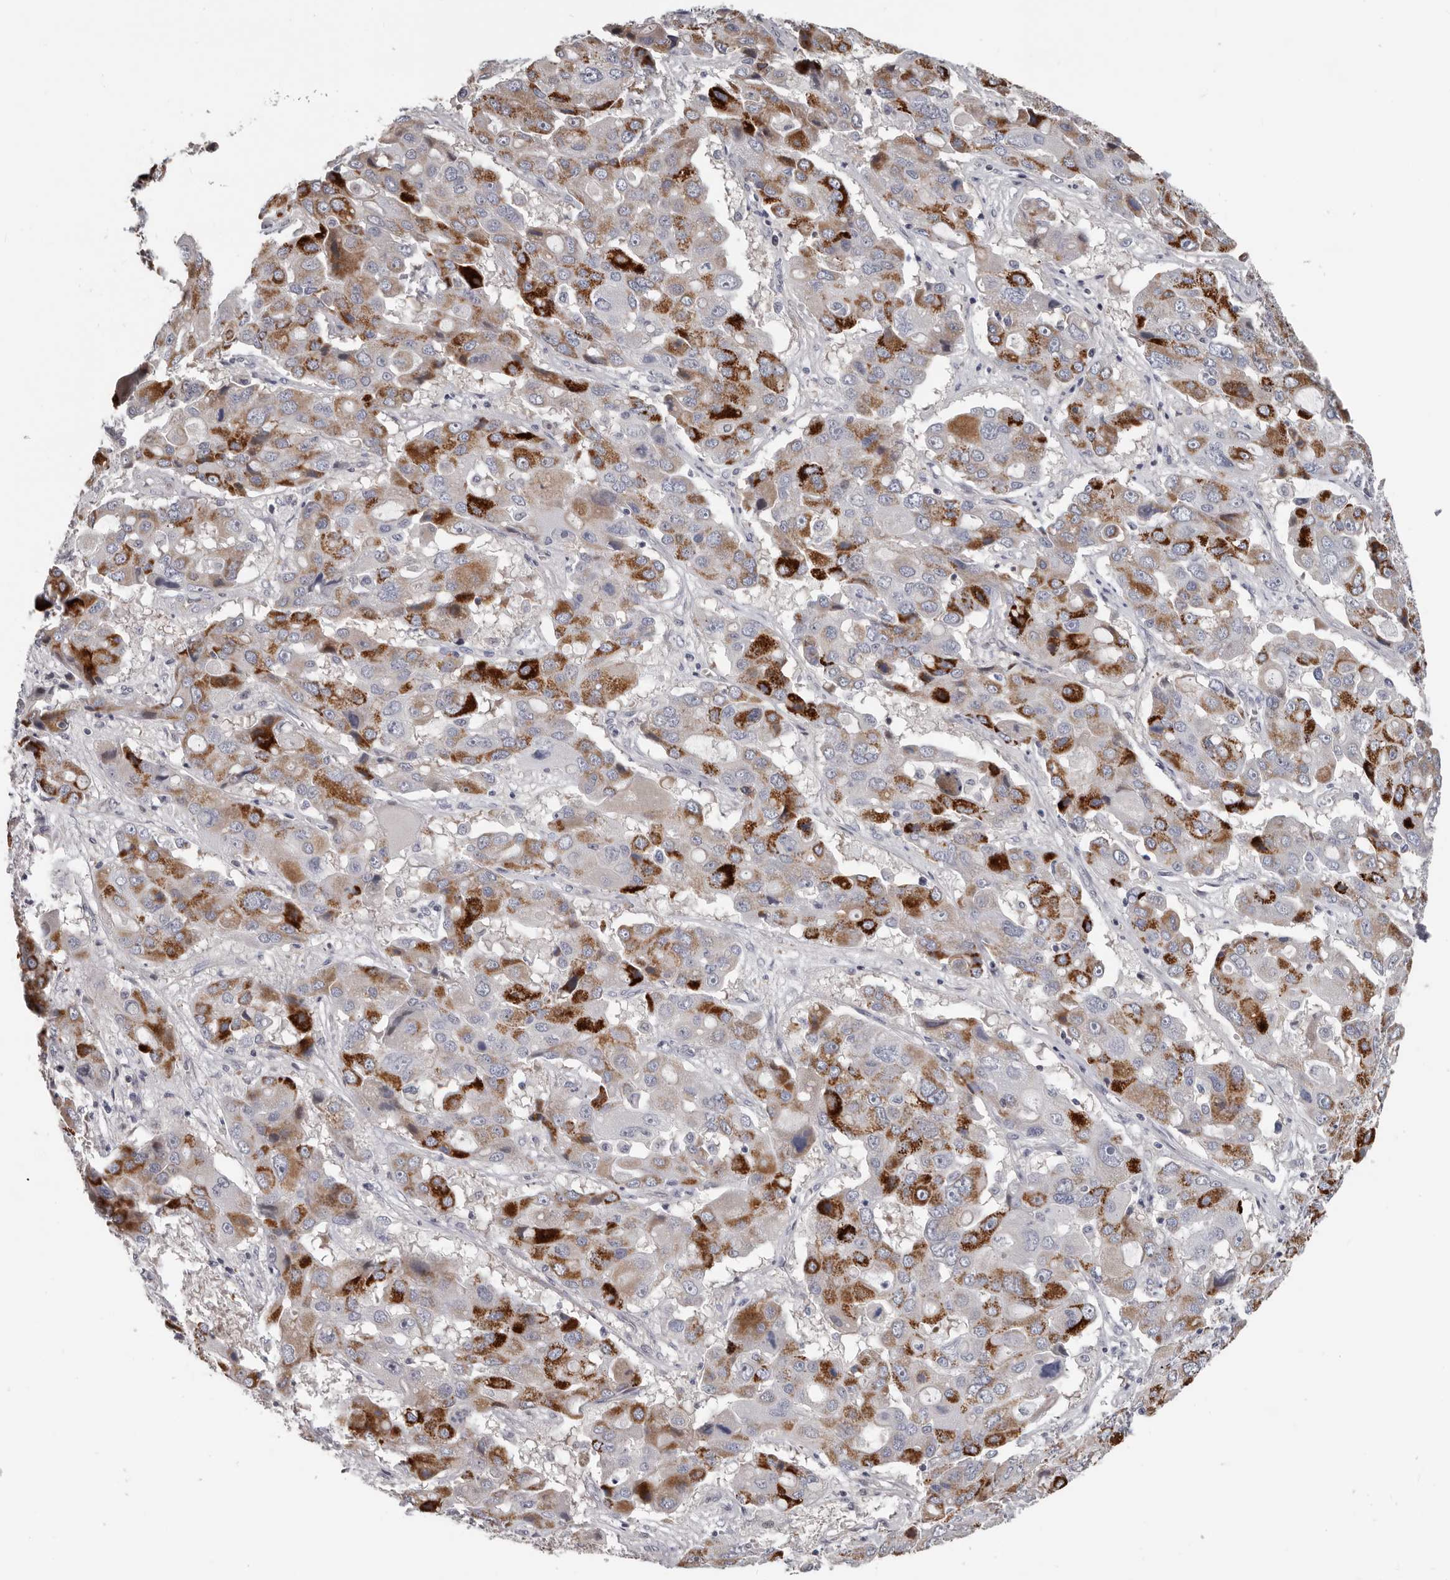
{"staining": {"intensity": "strong", "quantity": "25%-75%", "location": "cytoplasmic/membranous"}, "tissue": "liver cancer", "cell_type": "Tumor cells", "image_type": "cancer", "snomed": [{"axis": "morphology", "description": "Cholangiocarcinoma"}, {"axis": "topography", "description": "Liver"}], "caption": "Liver cholangiocarcinoma stained with DAB (3,3'-diaminobenzidine) immunohistochemistry shows high levels of strong cytoplasmic/membranous staining in about 25%-75% of tumor cells.", "gene": "RNF217", "patient": {"sex": "male", "age": 67}}